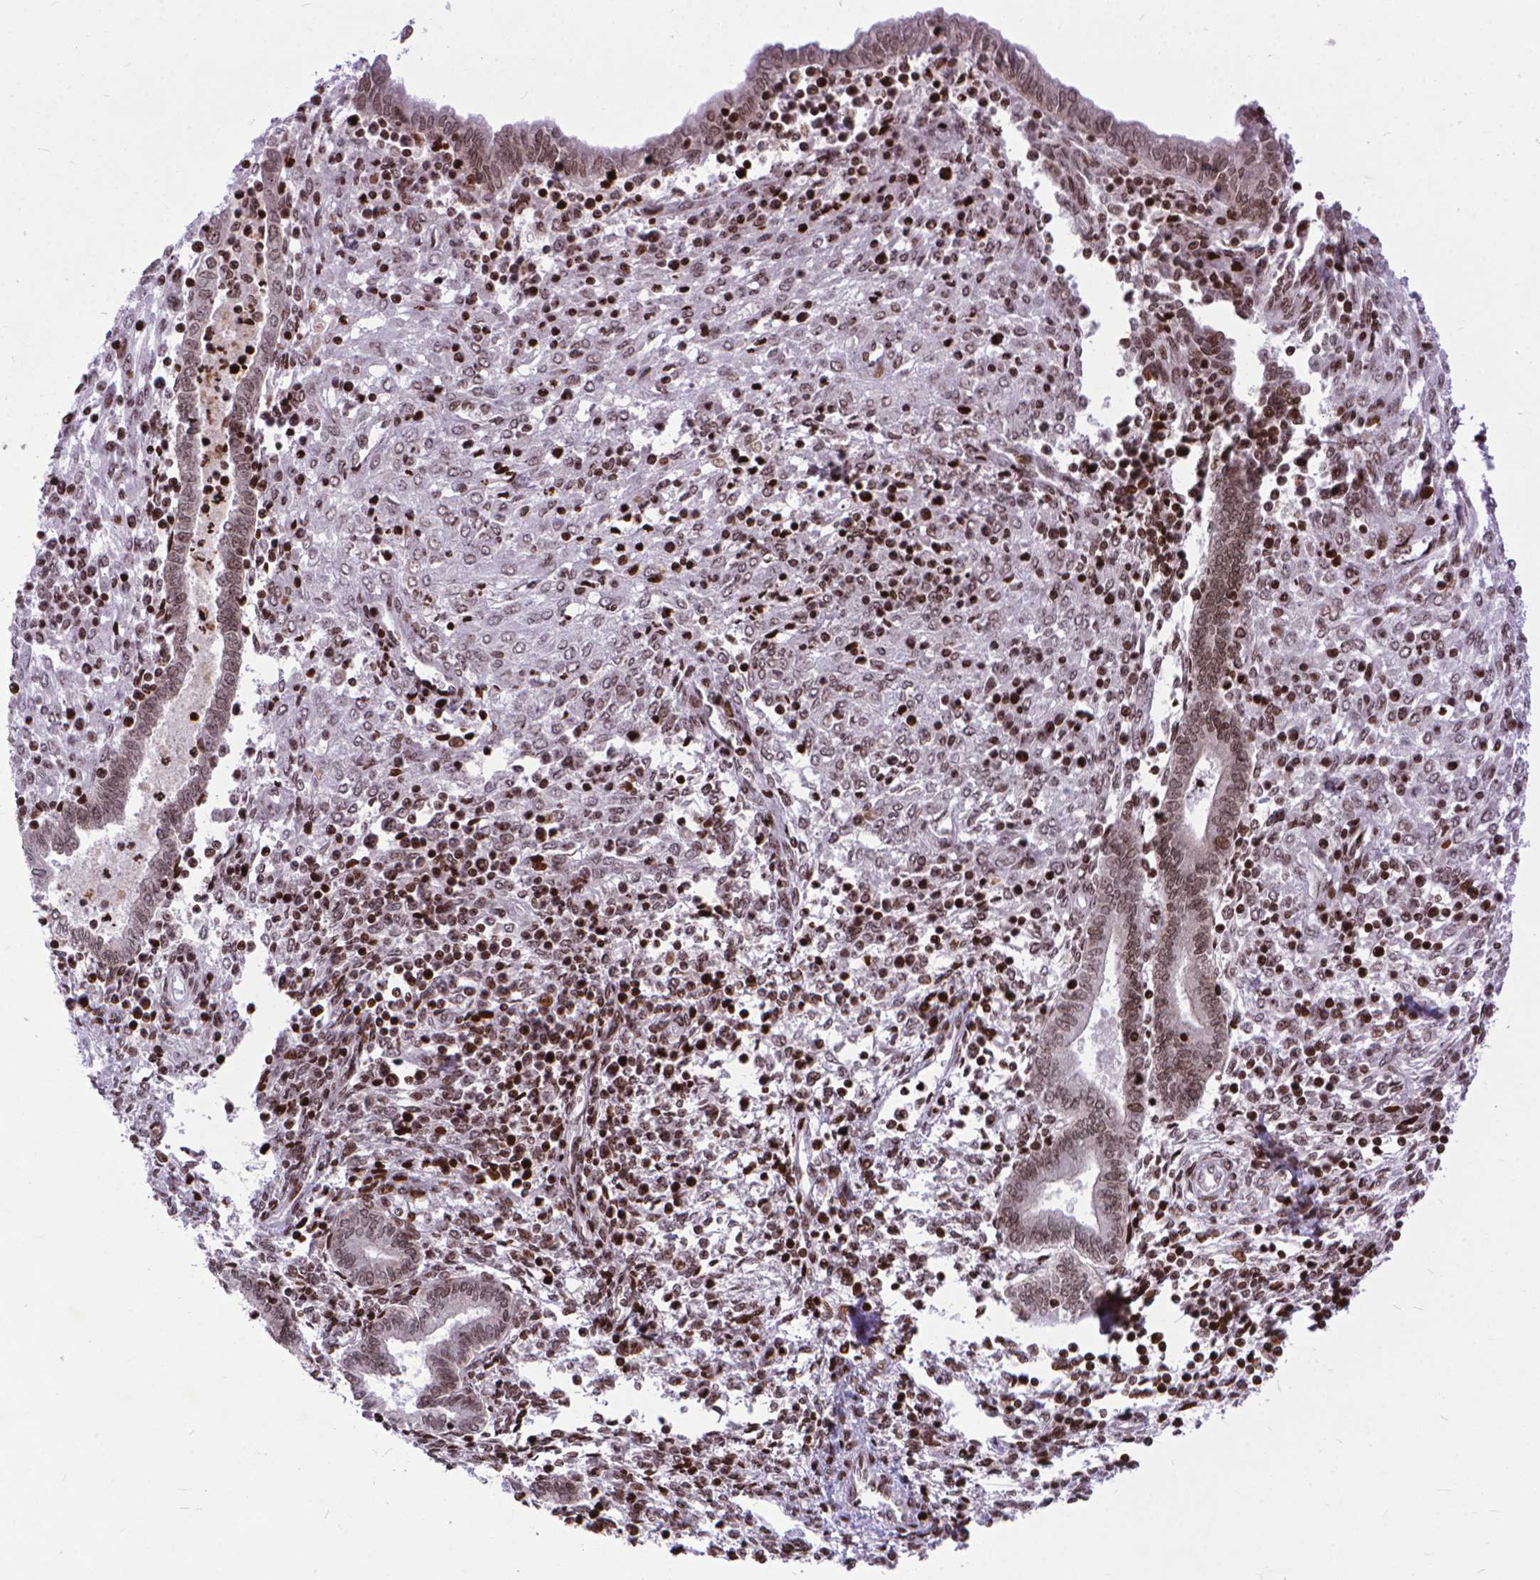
{"staining": {"intensity": "moderate", "quantity": ">75%", "location": "nuclear"}, "tissue": "endometrium", "cell_type": "Cells in endometrial stroma", "image_type": "normal", "snomed": [{"axis": "morphology", "description": "Normal tissue, NOS"}, {"axis": "topography", "description": "Endometrium"}], "caption": "A brown stain shows moderate nuclear staining of a protein in cells in endometrial stroma of benign endometrium.", "gene": "AMER1", "patient": {"sex": "female", "age": 42}}